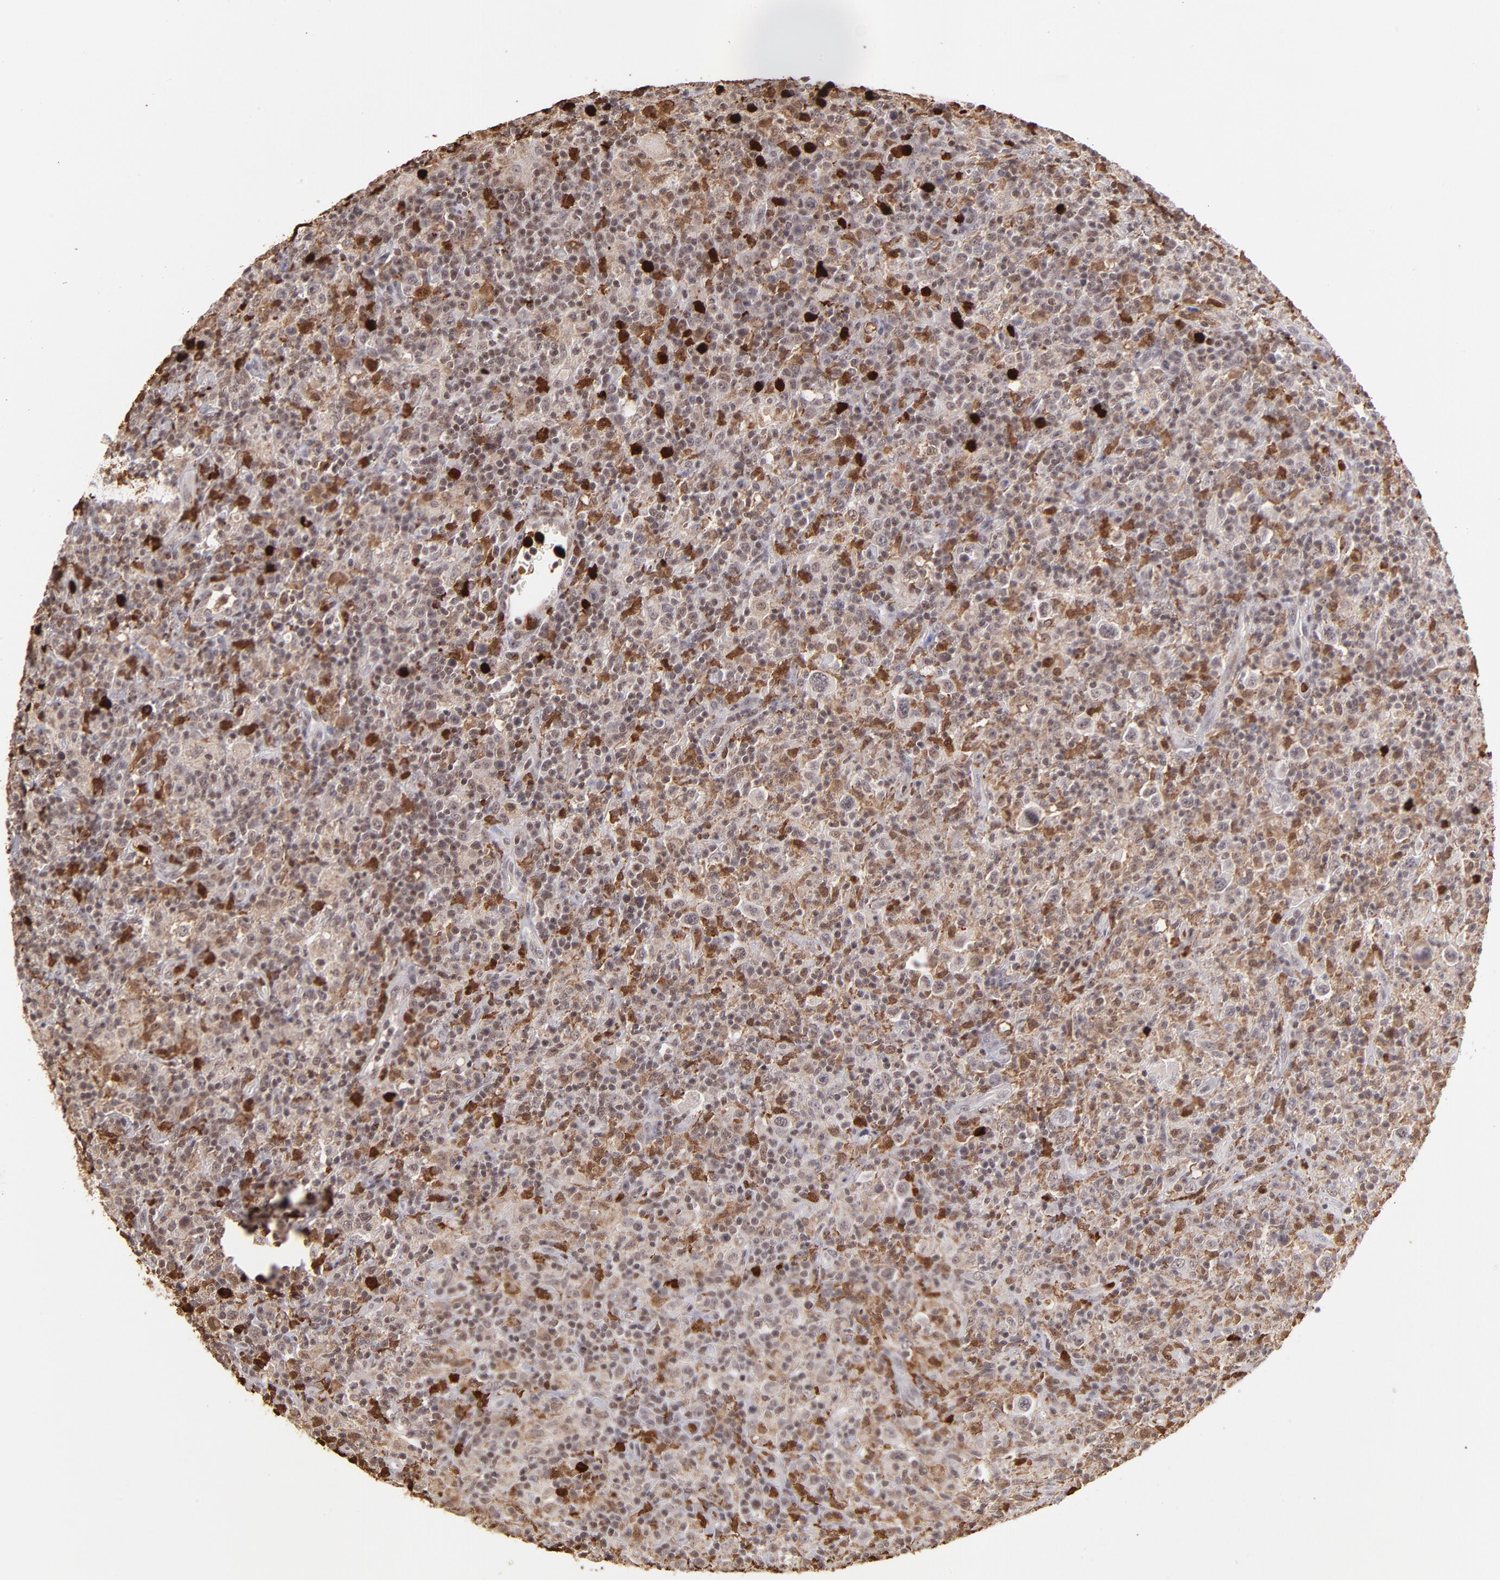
{"staining": {"intensity": "moderate", "quantity": ">75%", "location": "cytoplasmic/membranous,nuclear"}, "tissue": "lymphoma", "cell_type": "Tumor cells", "image_type": "cancer", "snomed": [{"axis": "morphology", "description": "Hodgkin's disease, NOS"}, {"axis": "topography", "description": "Lymph node"}], "caption": "An image showing moderate cytoplasmic/membranous and nuclear expression in about >75% of tumor cells in lymphoma, as visualized by brown immunohistochemical staining.", "gene": "ZFX", "patient": {"sex": "male", "age": 65}}